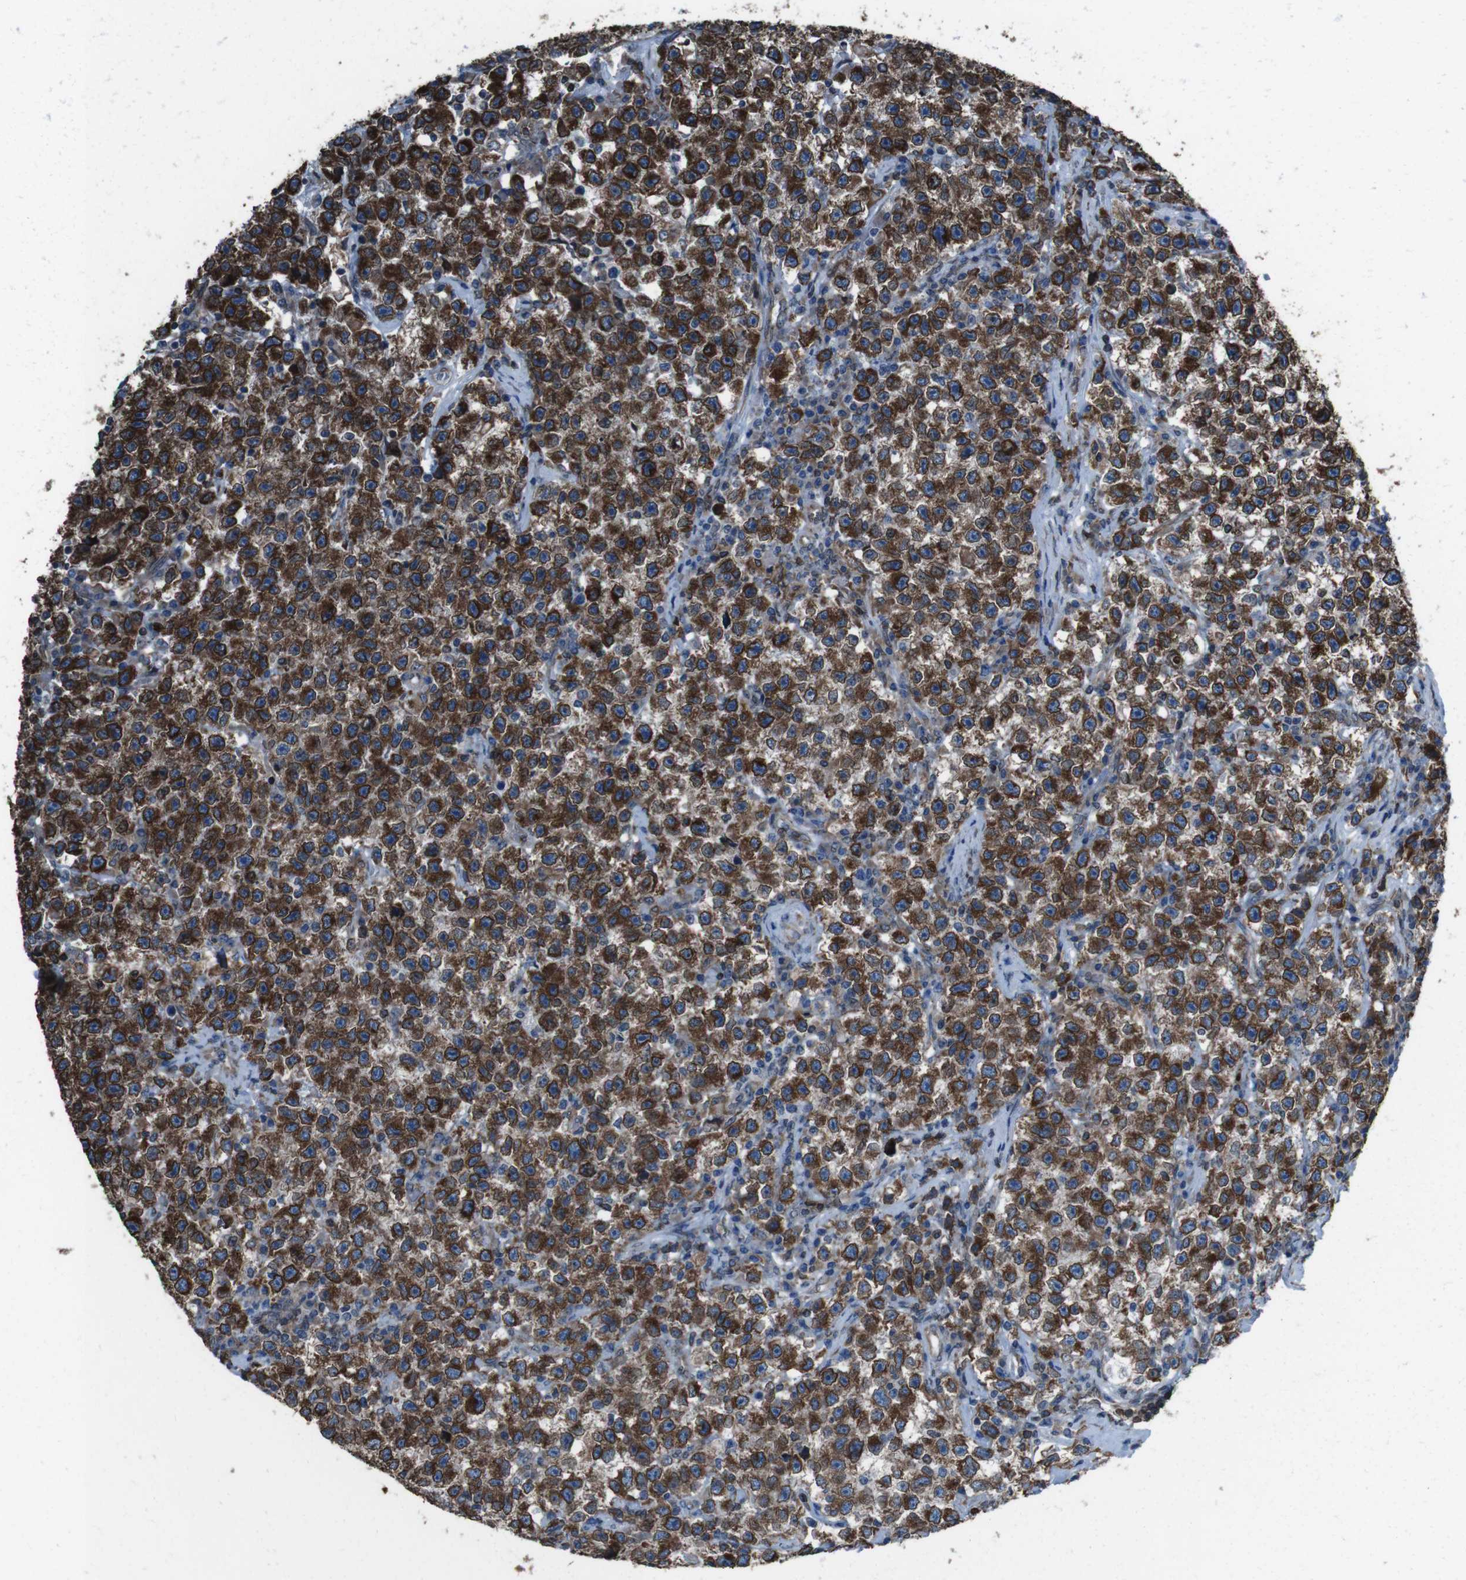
{"staining": {"intensity": "moderate", "quantity": ">75%", "location": "cytoplasmic/membranous,nuclear"}, "tissue": "testis cancer", "cell_type": "Tumor cells", "image_type": "cancer", "snomed": [{"axis": "morphology", "description": "Seminoma, NOS"}, {"axis": "topography", "description": "Testis"}], "caption": "Seminoma (testis) stained with a brown dye displays moderate cytoplasmic/membranous and nuclear positive staining in about >75% of tumor cells.", "gene": "APMAP", "patient": {"sex": "male", "age": 22}}